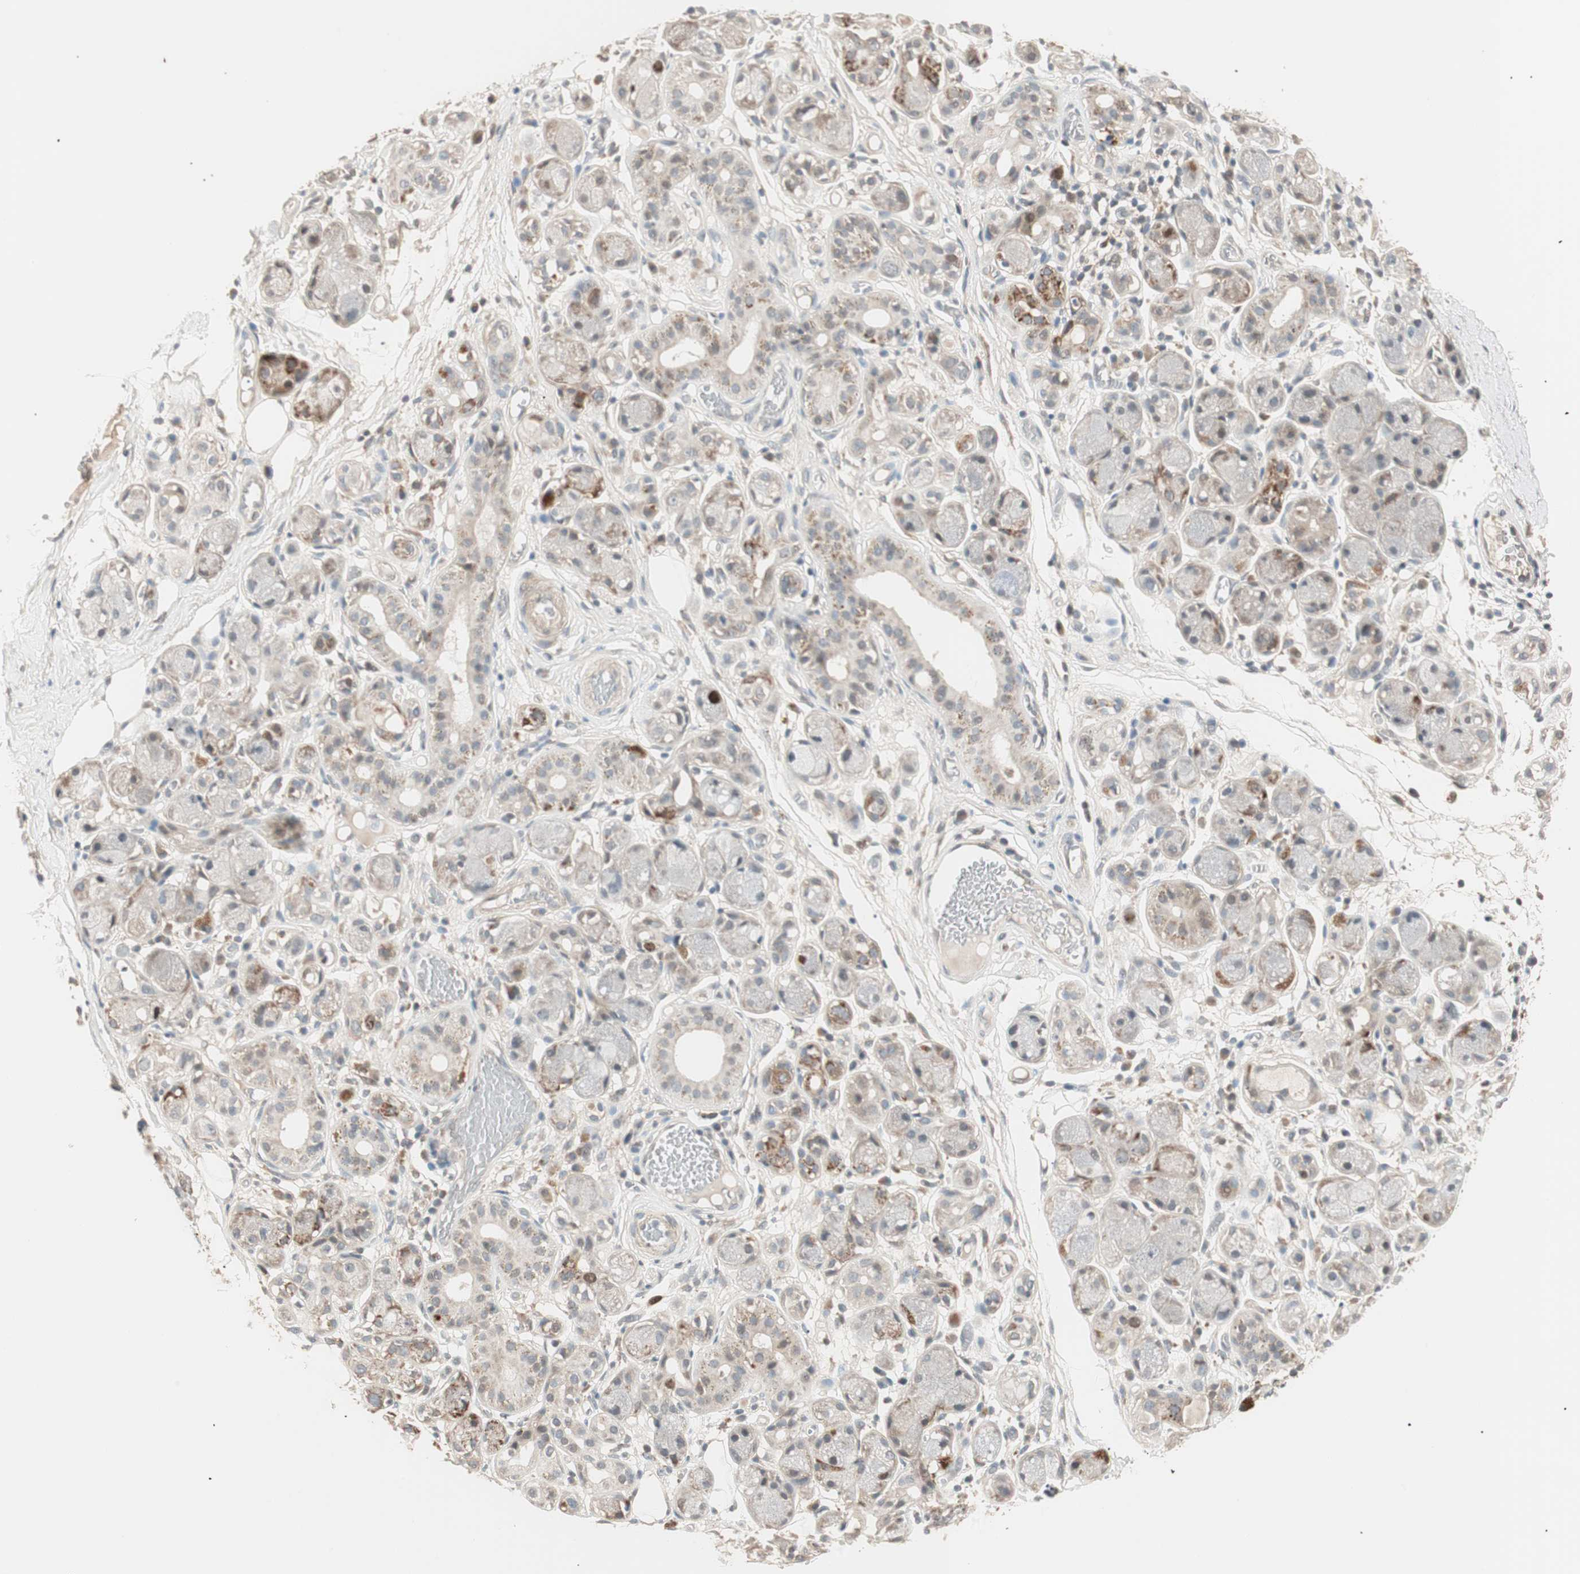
{"staining": {"intensity": "moderate", "quantity": ">75%", "location": "cytoplasmic/membranous"}, "tissue": "adipose tissue", "cell_type": "Adipocytes", "image_type": "normal", "snomed": [{"axis": "morphology", "description": "Normal tissue, NOS"}, {"axis": "morphology", "description": "Inflammation, NOS"}, {"axis": "topography", "description": "Vascular tissue"}, {"axis": "topography", "description": "Salivary gland"}], "caption": "DAB immunohistochemical staining of unremarkable adipose tissue exhibits moderate cytoplasmic/membranous protein staining in approximately >75% of adipocytes.", "gene": "NFRKB", "patient": {"sex": "female", "age": 75}}